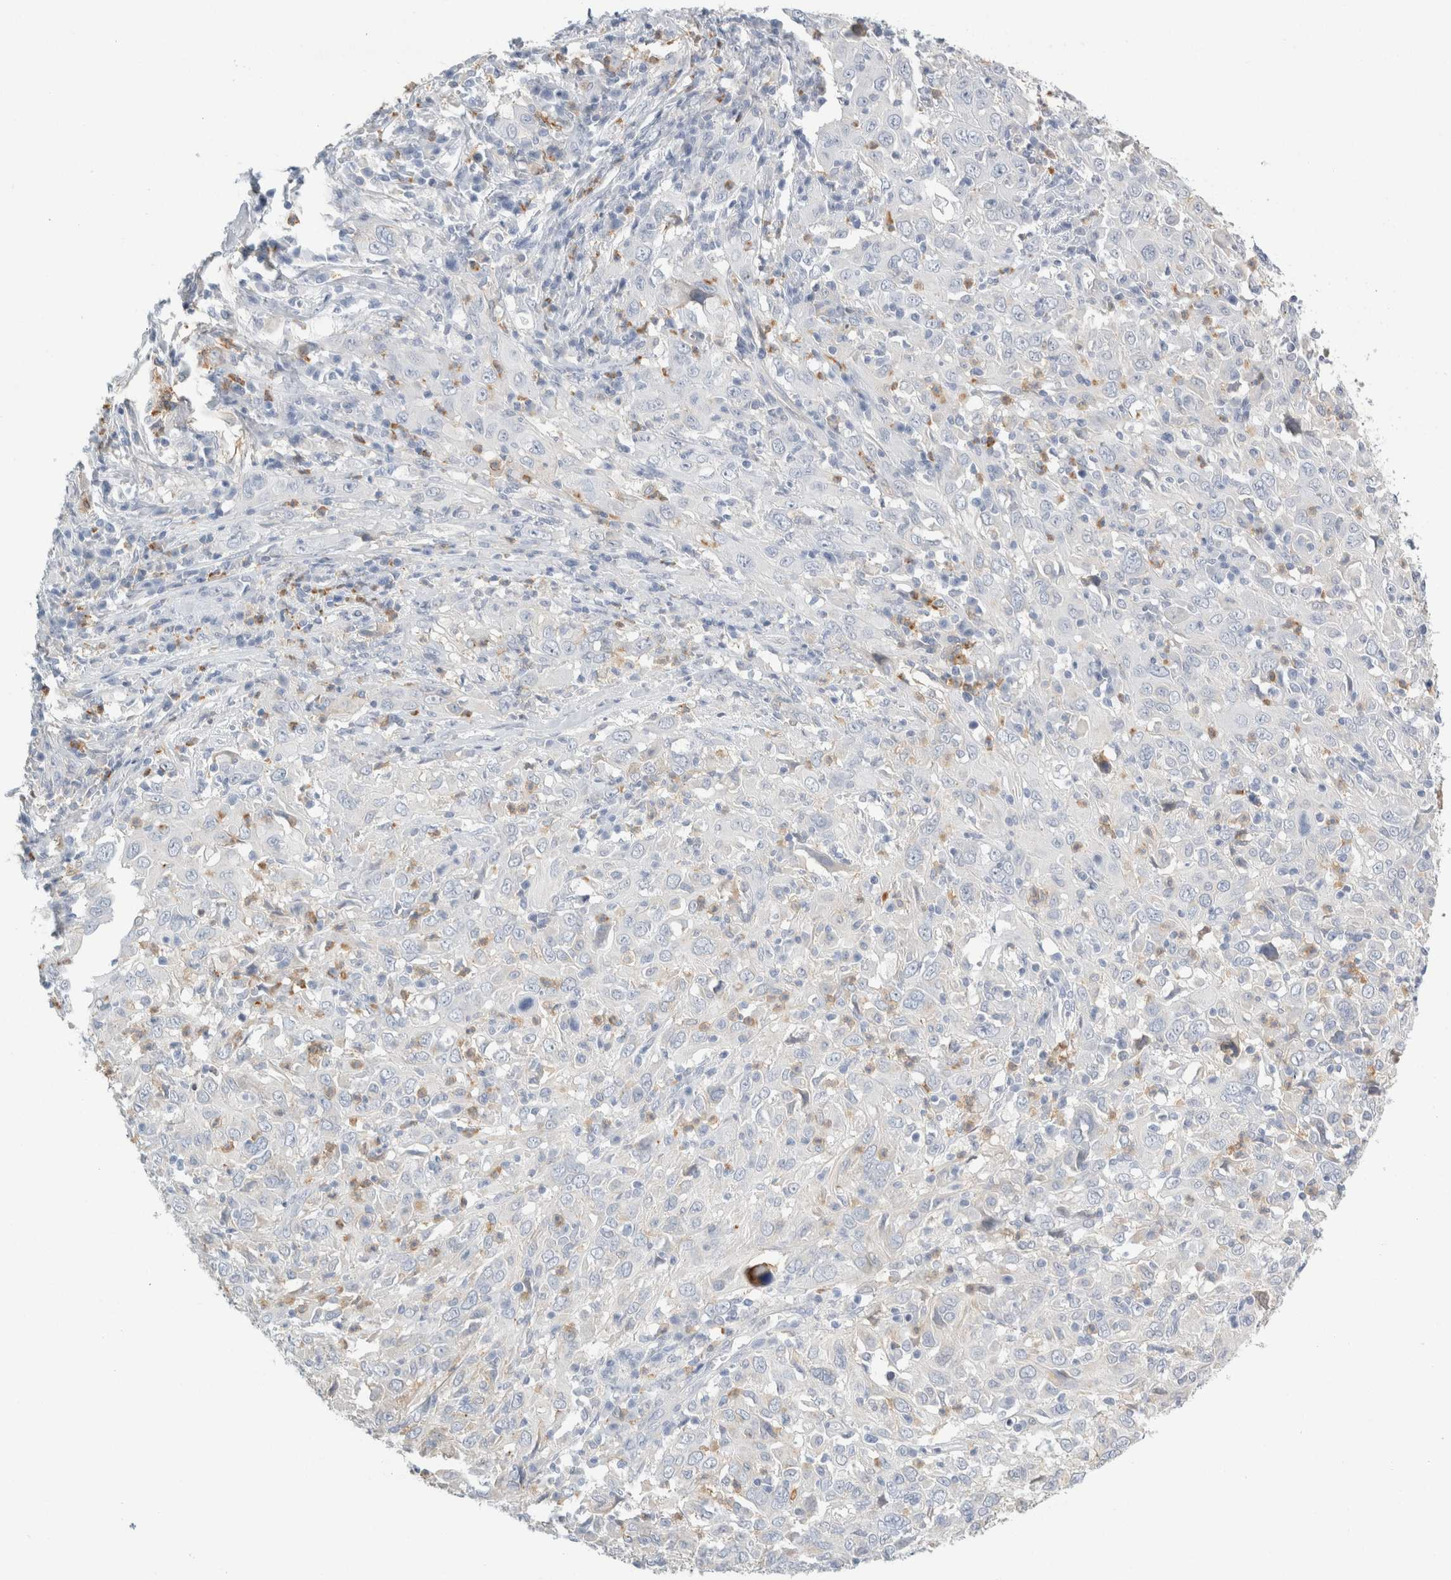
{"staining": {"intensity": "weak", "quantity": "<25%", "location": "cytoplasmic/membranous"}, "tissue": "cervical cancer", "cell_type": "Tumor cells", "image_type": "cancer", "snomed": [{"axis": "morphology", "description": "Squamous cell carcinoma, NOS"}, {"axis": "topography", "description": "Cervix"}], "caption": "Cervical cancer (squamous cell carcinoma) was stained to show a protein in brown. There is no significant expression in tumor cells.", "gene": "P2RY2", "patient": {"sex": "female", "age": 46}}